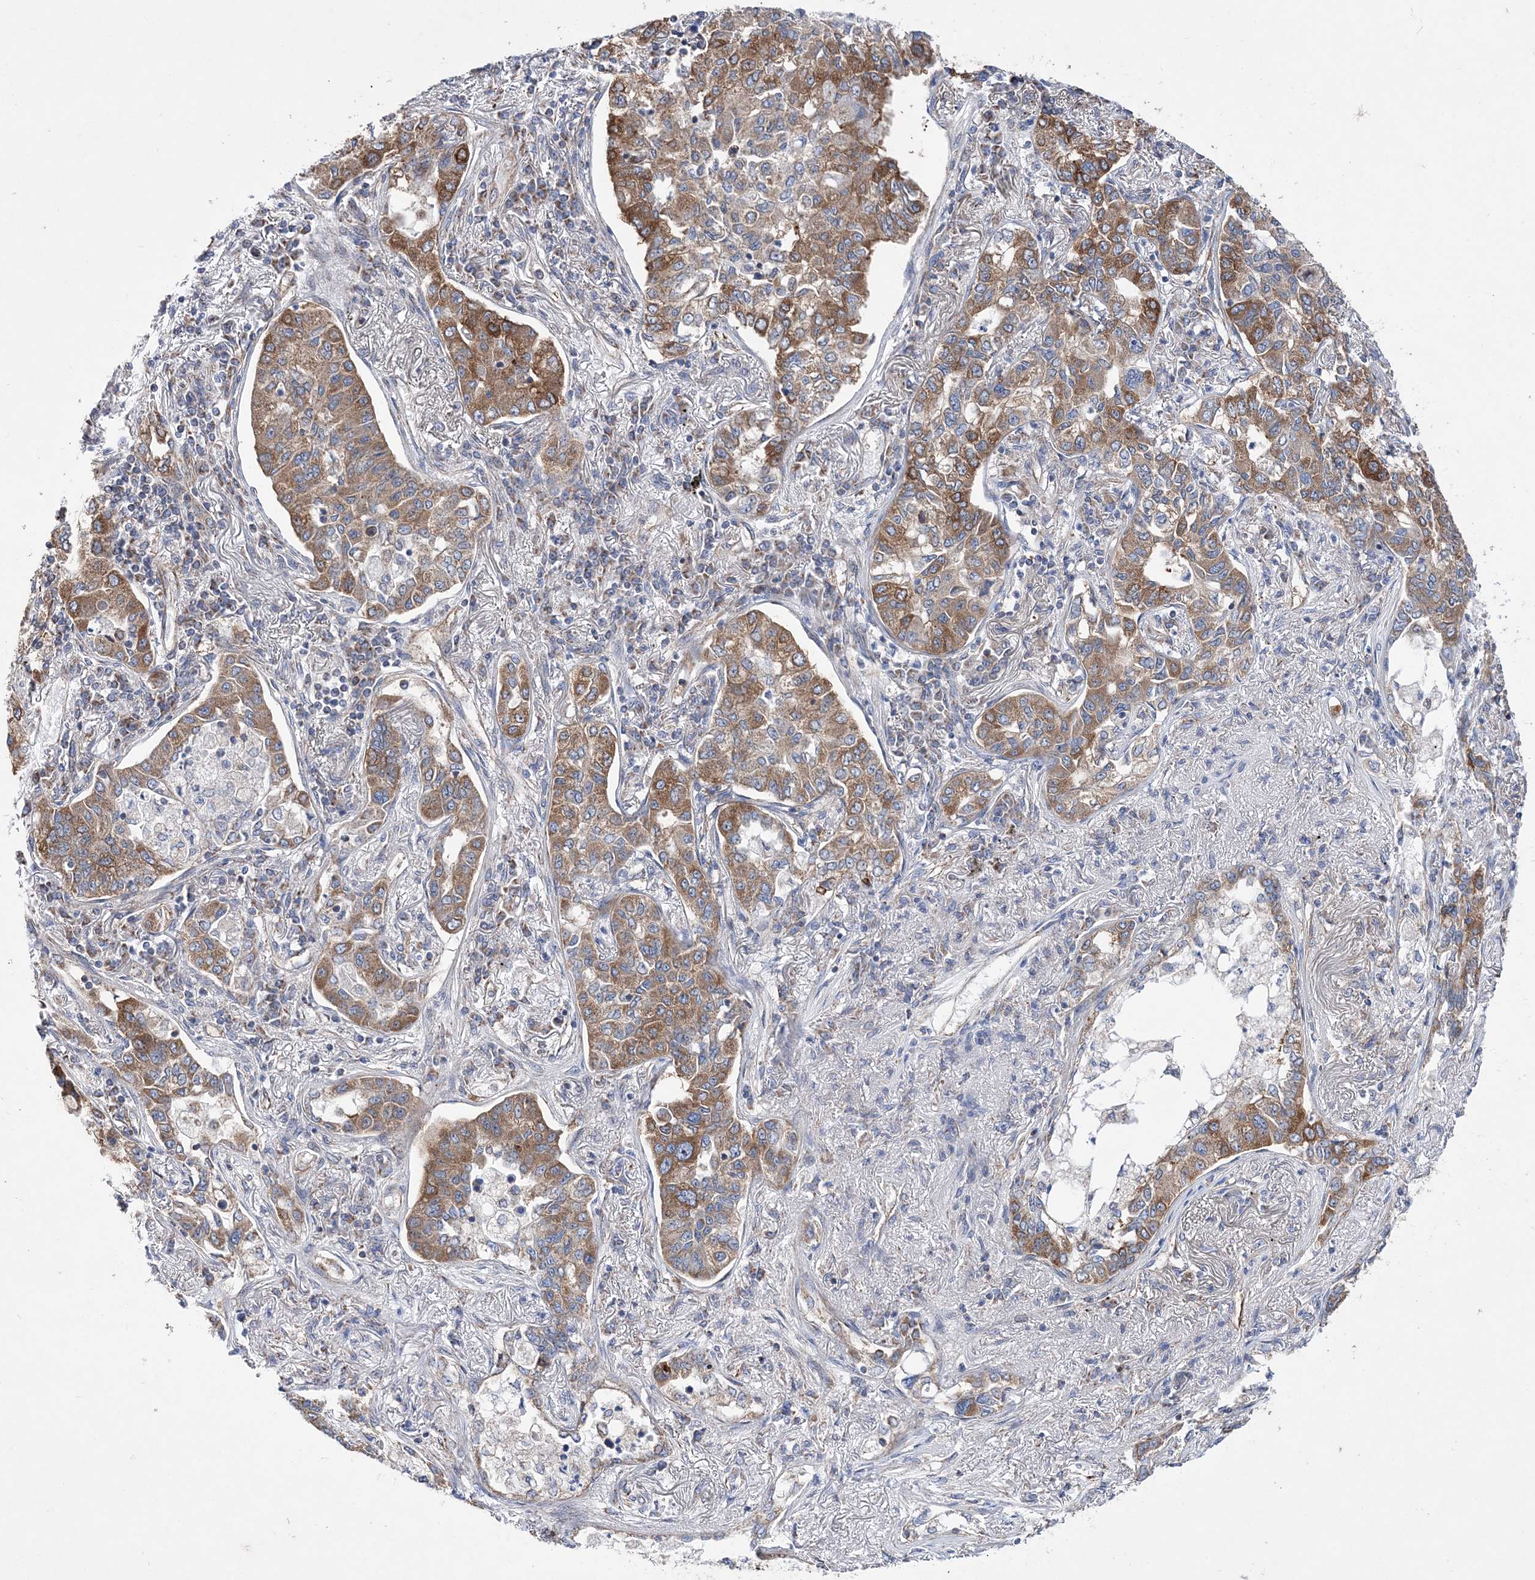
{"staining": {"intensity": "moderate", "quantity": ">75%", "location": "cytoplasmic/membranous"}, "tissue": "lung cancer", "cell_type": "Tumor cells", "image_type": "cancer", "snomed": [{"axis": "morphology", "description": "Adenocarcinoma, NOS"}, {"axis": "topography", "description": "Lung"}], "caption": "A brown stain labels moderate cytoplasmic/membranous staining of a protein in lung cancer tumor cells.", "gene": "JKAMP", "patient": {"sex": "male", "age": 49}}